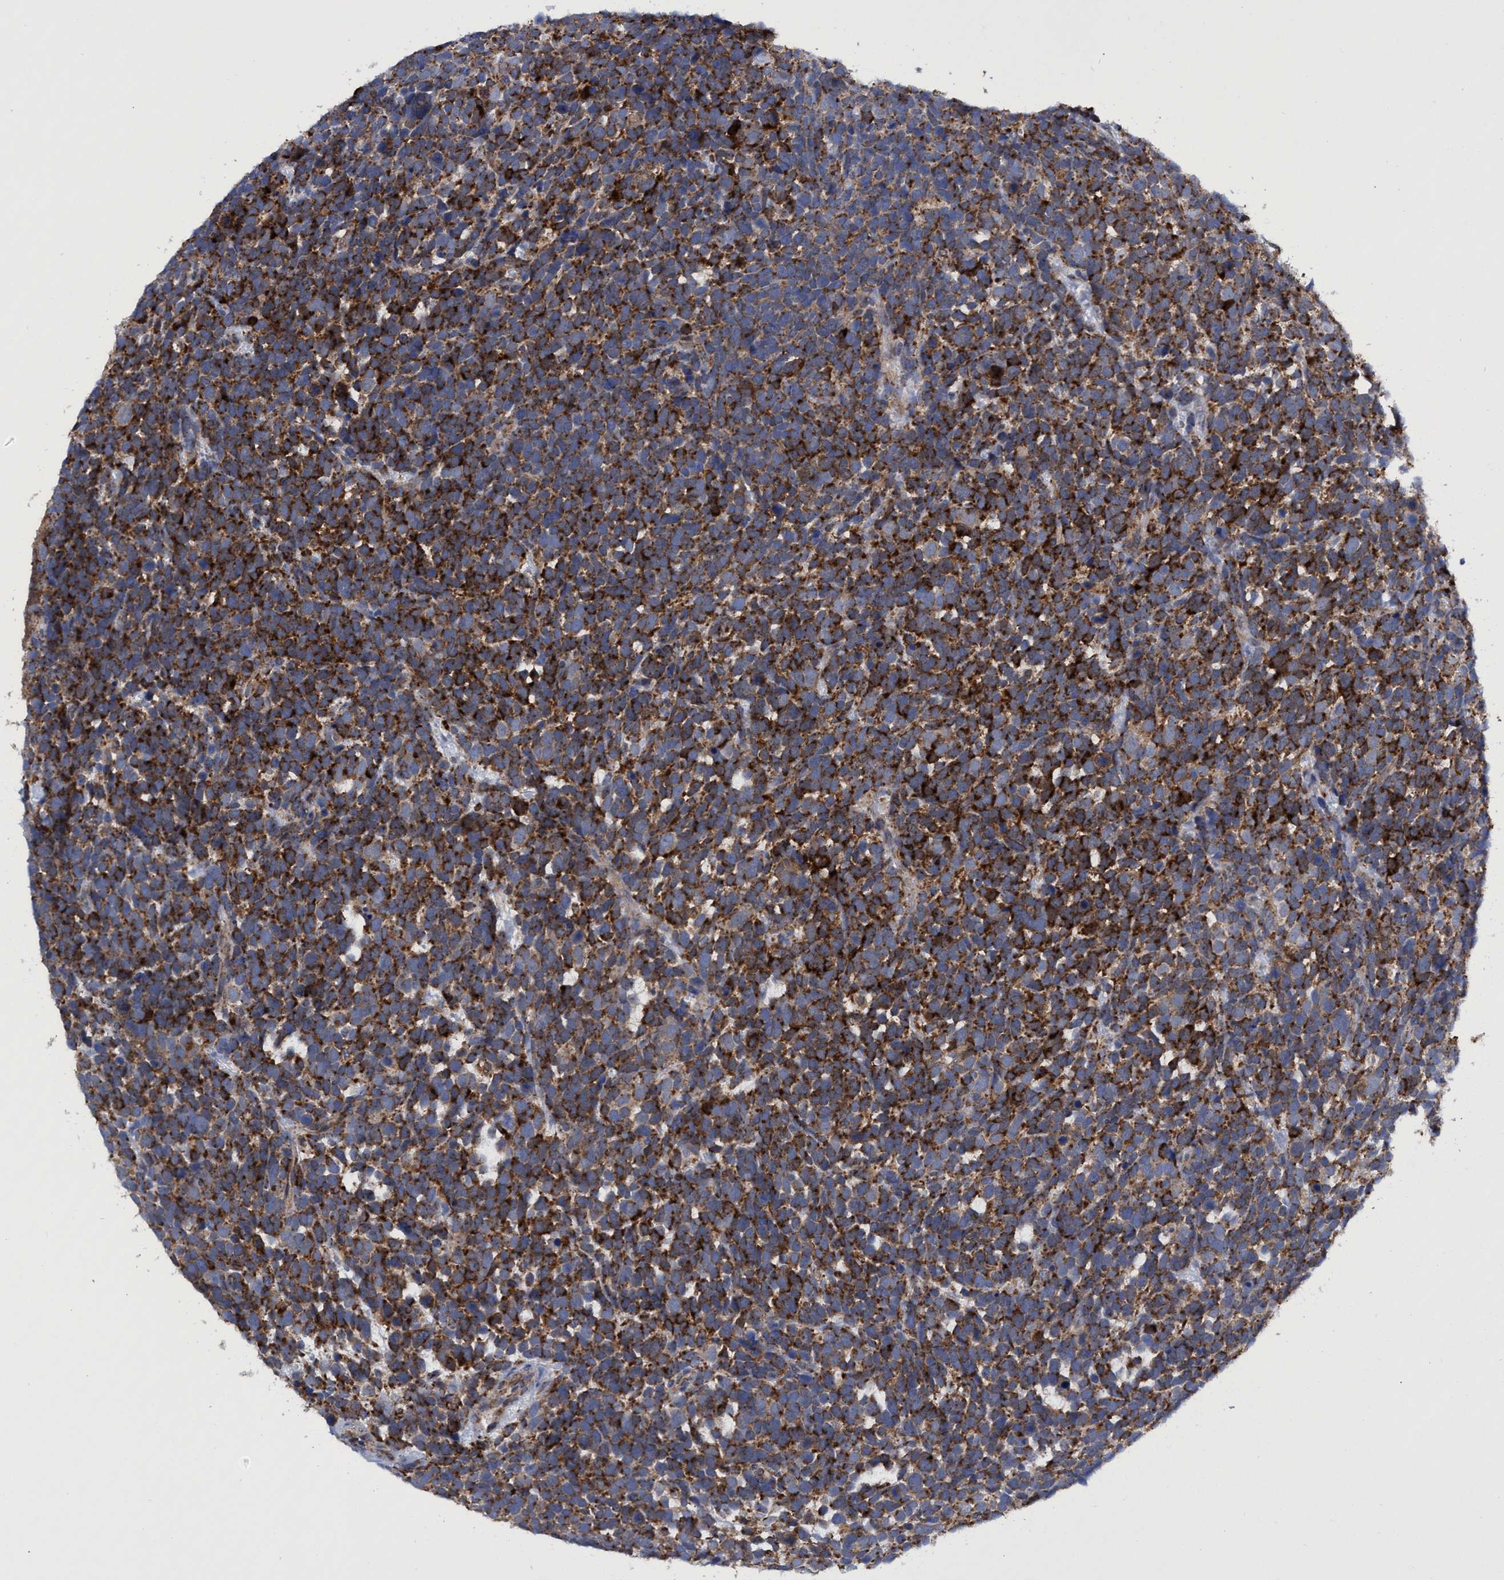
{"staining": {"intensity": "strong", "quantity": ">75%", "location": "cytoplasmic/membranous"}, "tissue": "urothelial cancer", "cell_type": "Tumor cells", "image_type": "cancer", "snomed": [{"axis": "morphology", "description": "Urothelial carcinoma, High grade"}, {"axis": "topography", "description": "Urinary bladder"}], "caption": "Strong cytoplasmic/membranous expression for a protein is present in about >75% of tumor cells of urothelial cancer using IHC.", "gene": "CRYZ", "patient": {"sex": "female", "age": 82}}